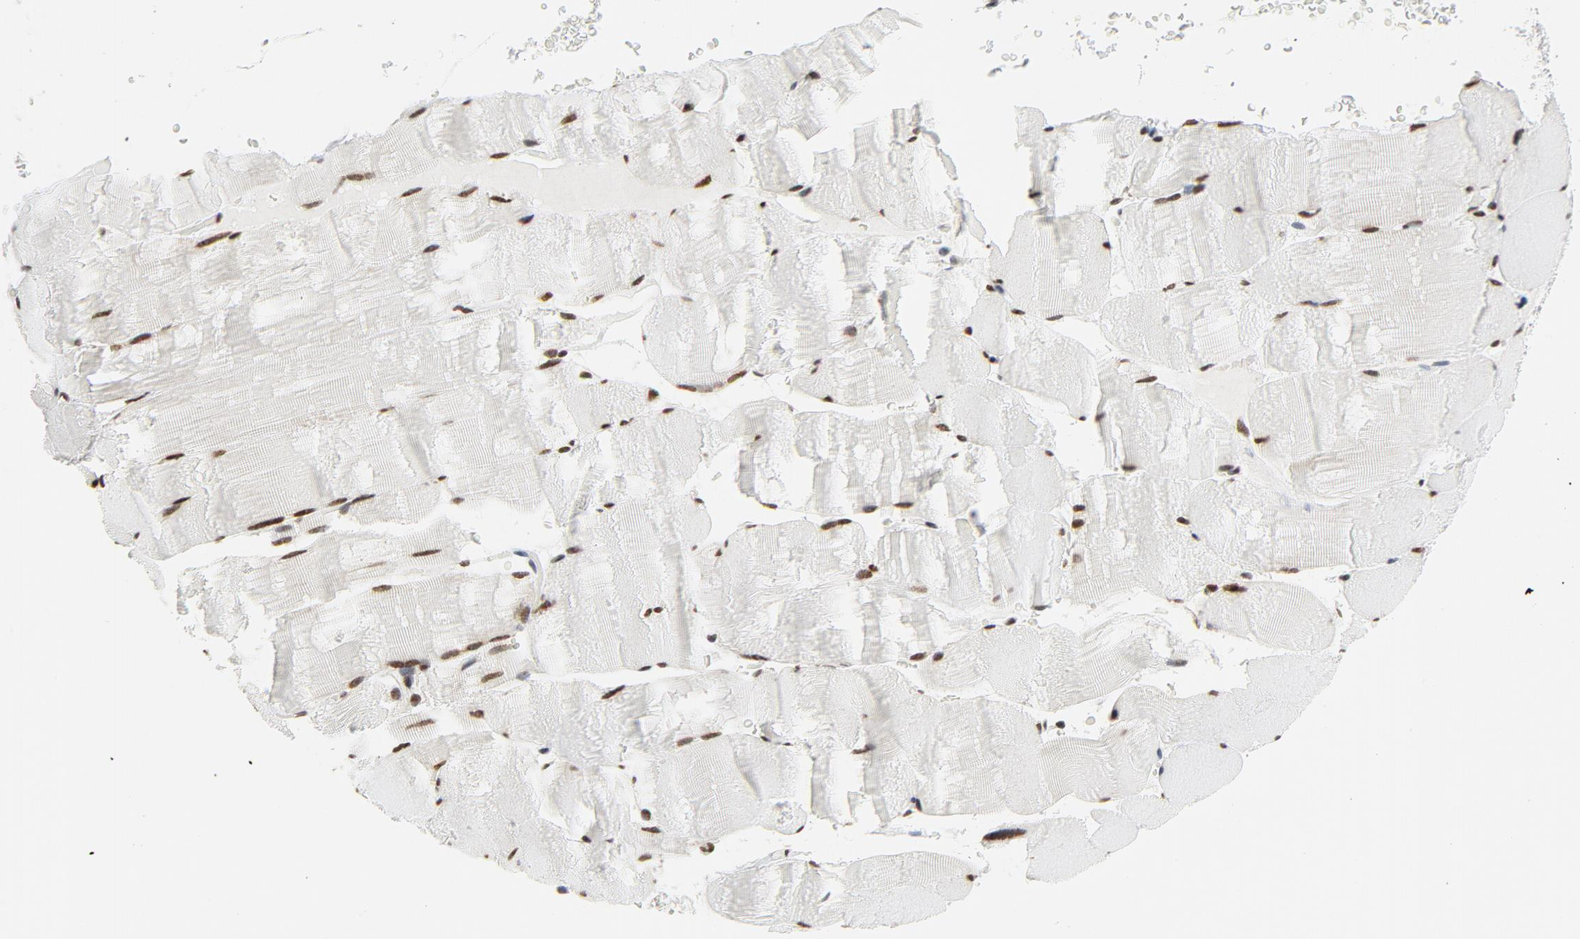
{"staining": {"intensity": "strong", "quantity": ">75%", "location": "nuclear"}, "tissue": "skeletal muscle", "cell_type": "Myocytes", "image_type": "normal", "snomed": [{"axis": "morphology", "description": "Normal tissue, NOS"}, {"axis": "topography", "description": "Skeletal muscle"}], "caption": "This photomicrograph reveals IHC staining of unremarkable human skeletal muscle, with high strong nuclear staining in about >75% of myocytes.", "gene": "ERCC1", "patient": {"sex": "male", "age": 62}}